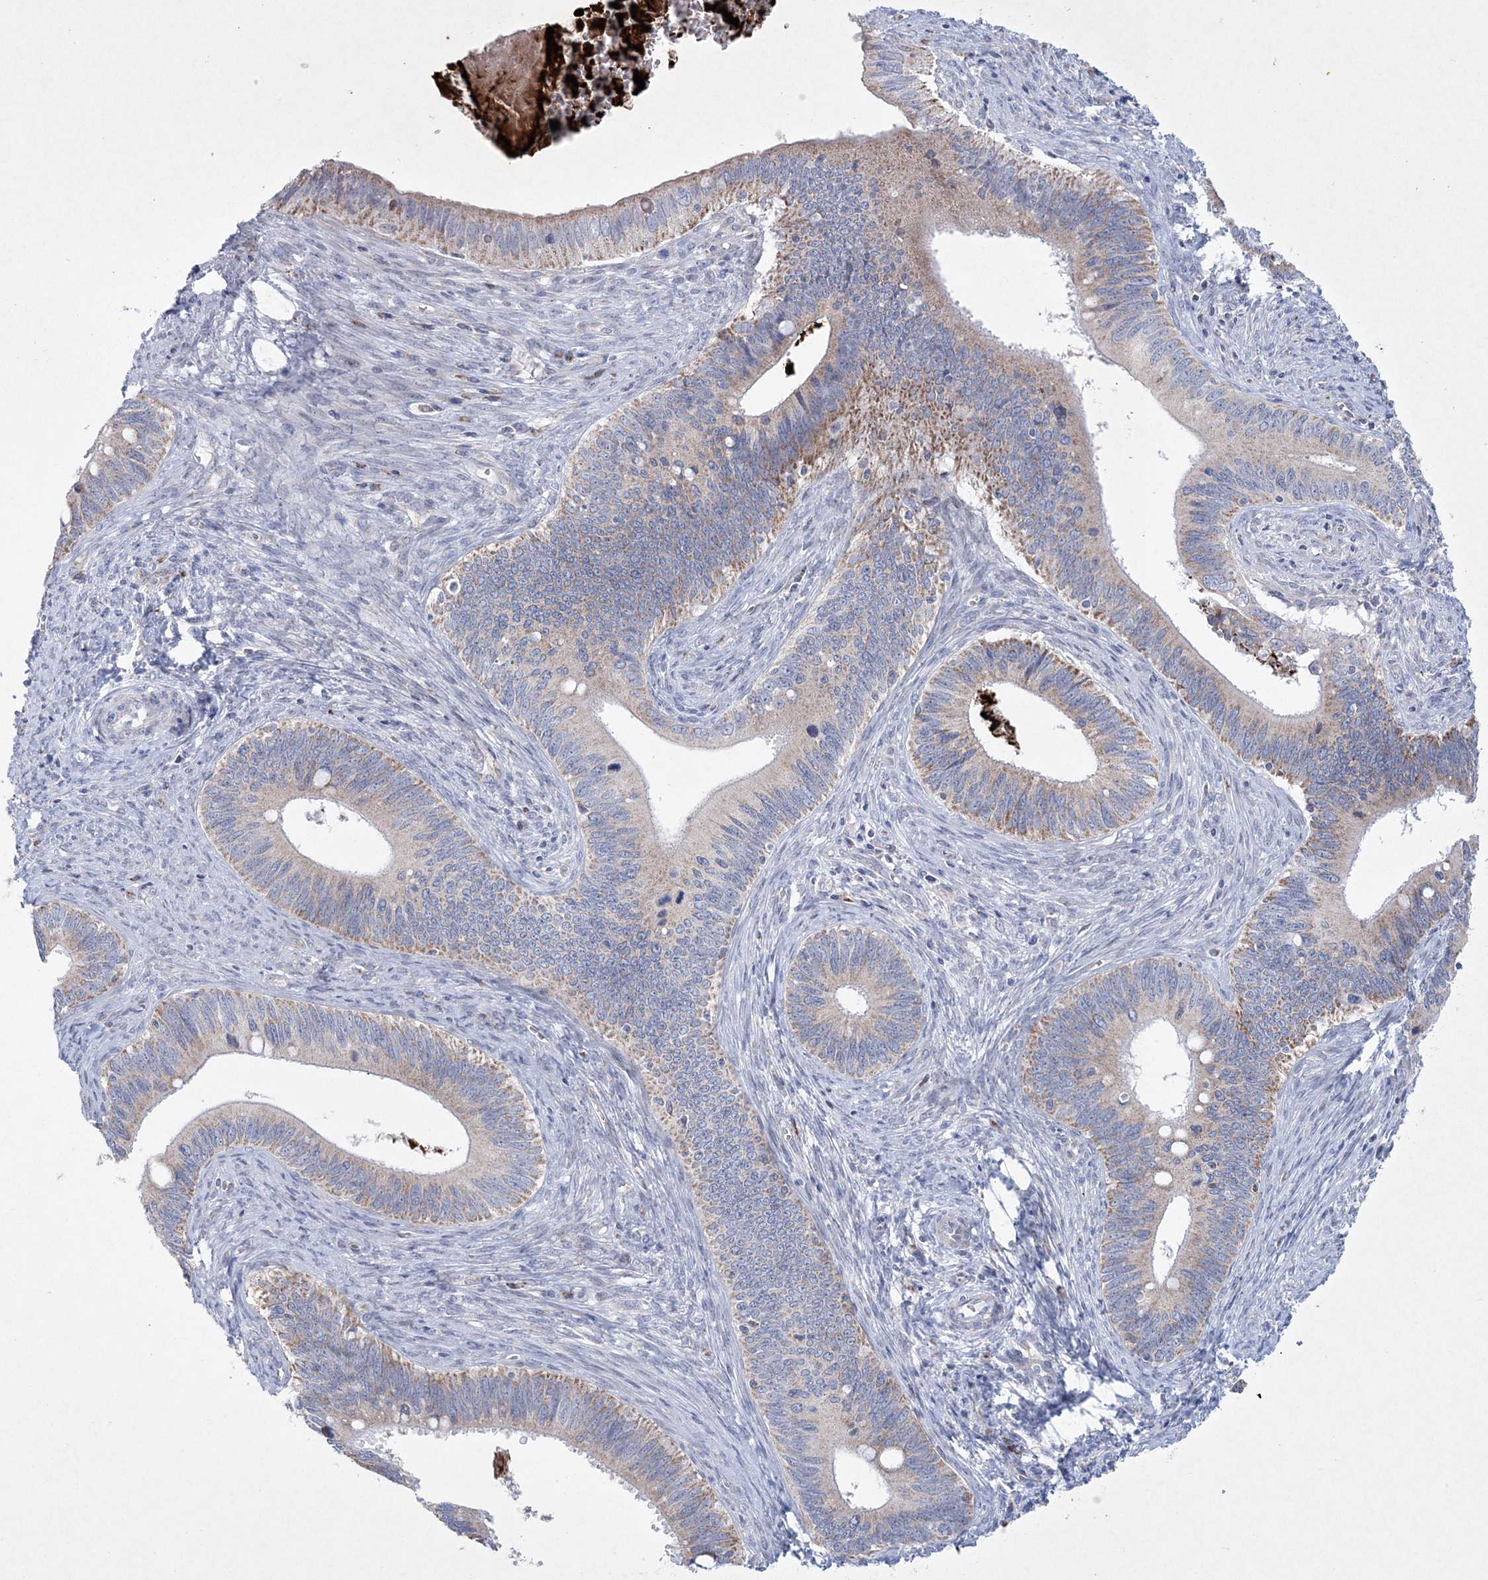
{"staining": {"intensity": "moderate", "quantity": "25%-75%", "location": "cytoplasmic/membranous"}, "tissue": "cervical cancer", "cell_type": "Tumor cells", "image_type": "cancer", "snomed": [{"axis": "morphology", "description": "Adenocarcinoma, NOS"}, {"axis": "topography", "description": "Cervix"}], "caption": "Cervical adenocarcinoma tissue displays moderate cytoplasmic/membranous positivity in approximately 25%-75% of tumor cells", "gene": "CES4A", "patient": {"sex": "female", "age": 42}}